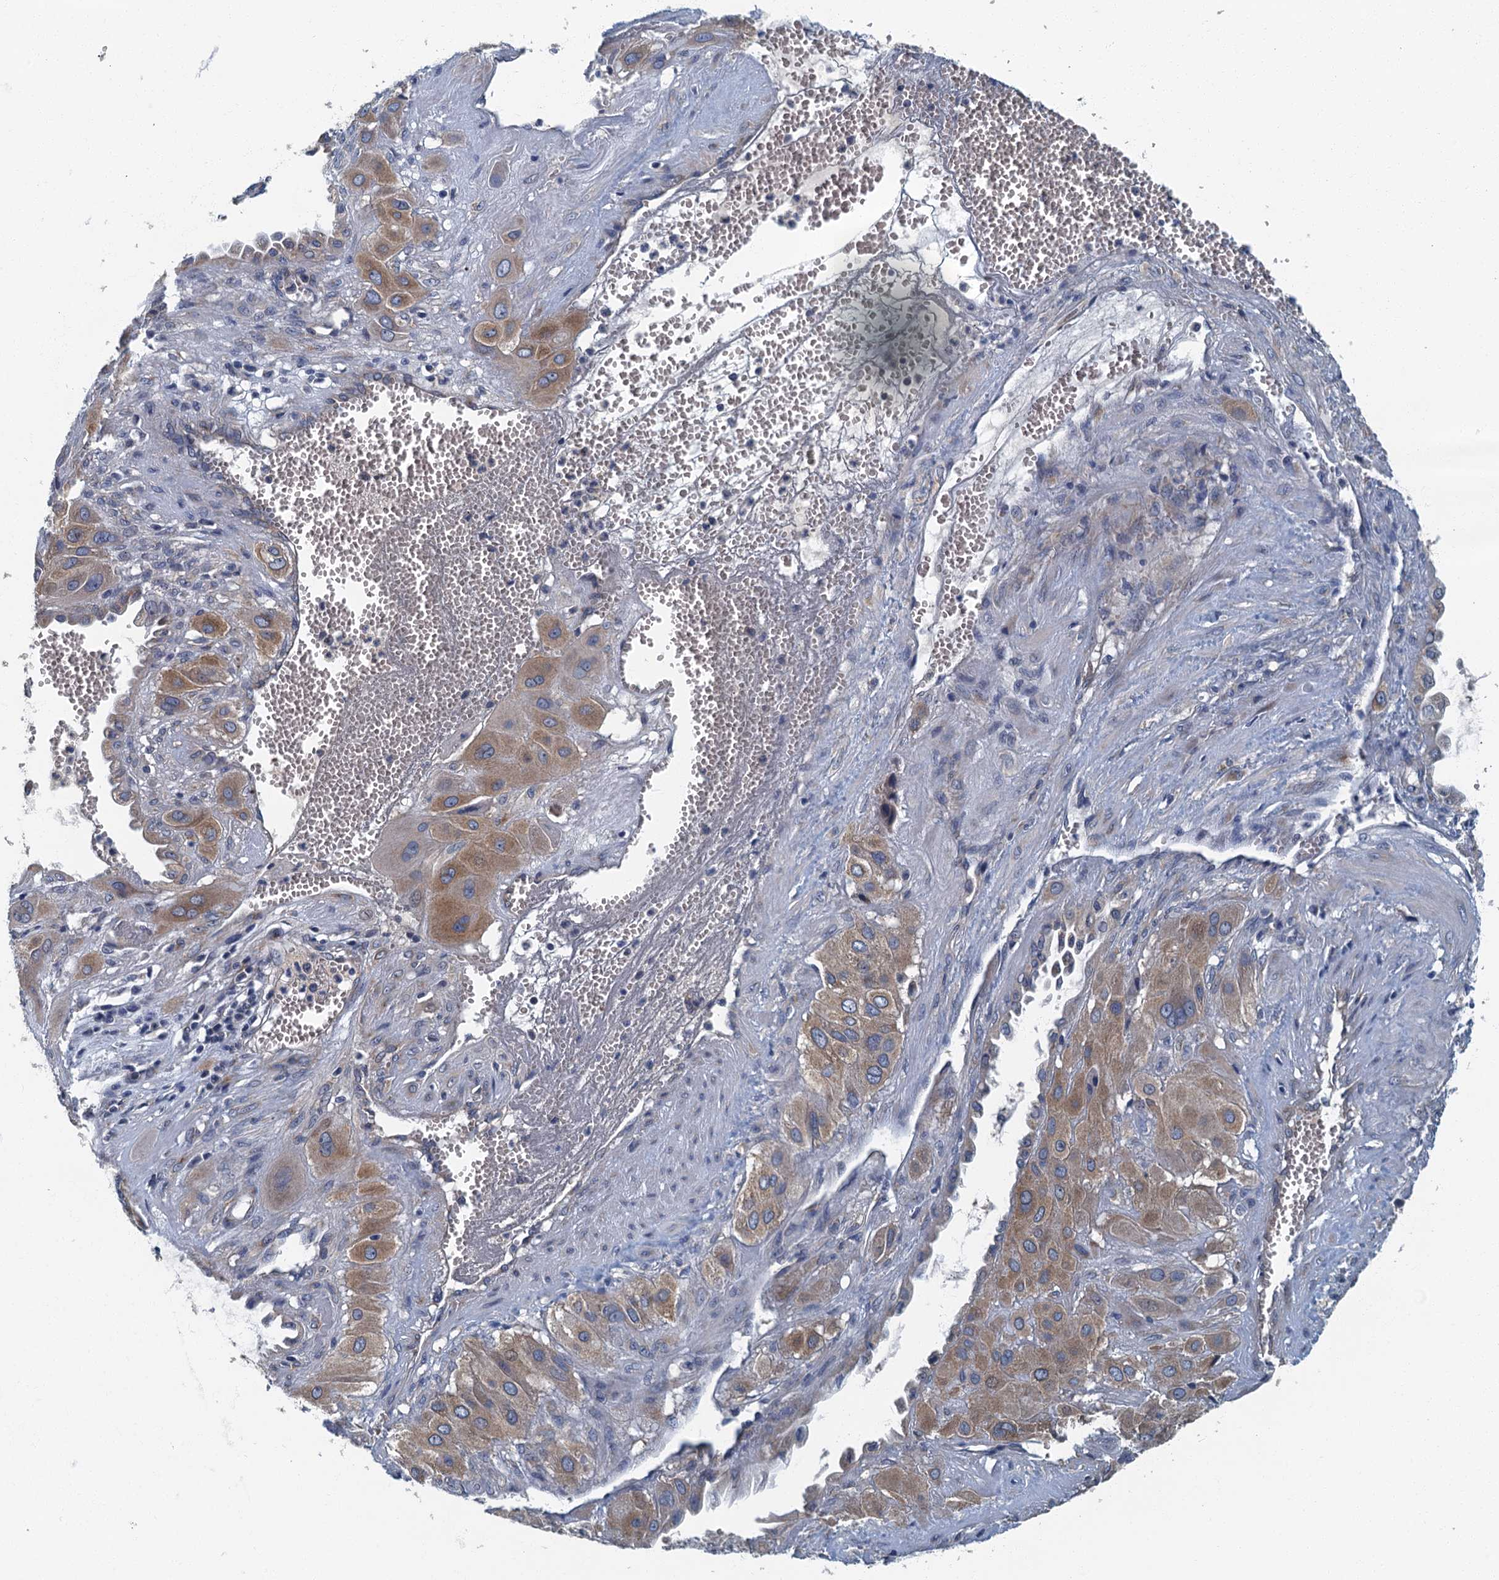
{"staining": {"intensity": "moderate", "quantity": "25%-75%", "location": "cytoplasmic/membranous"}, "tissue": "cervical cancer", "cell_type": "Tumor cells", "image_type": "cancer", "snomed": [{"axis": "morphology", "description": "Squamous cell carcinoma, NOS"}, {"axis": "topography", "description": "Cervix"}], "caption": "DAB immunohistochemical staining of cervical cancer (squamous cell carcinoma) reveals moderate cytoplasmic/membranous protein staining in approximately 25%-75% of tumor cells.", "gene": "DDX49", "patient": {"sex": "female", "age": 34}}